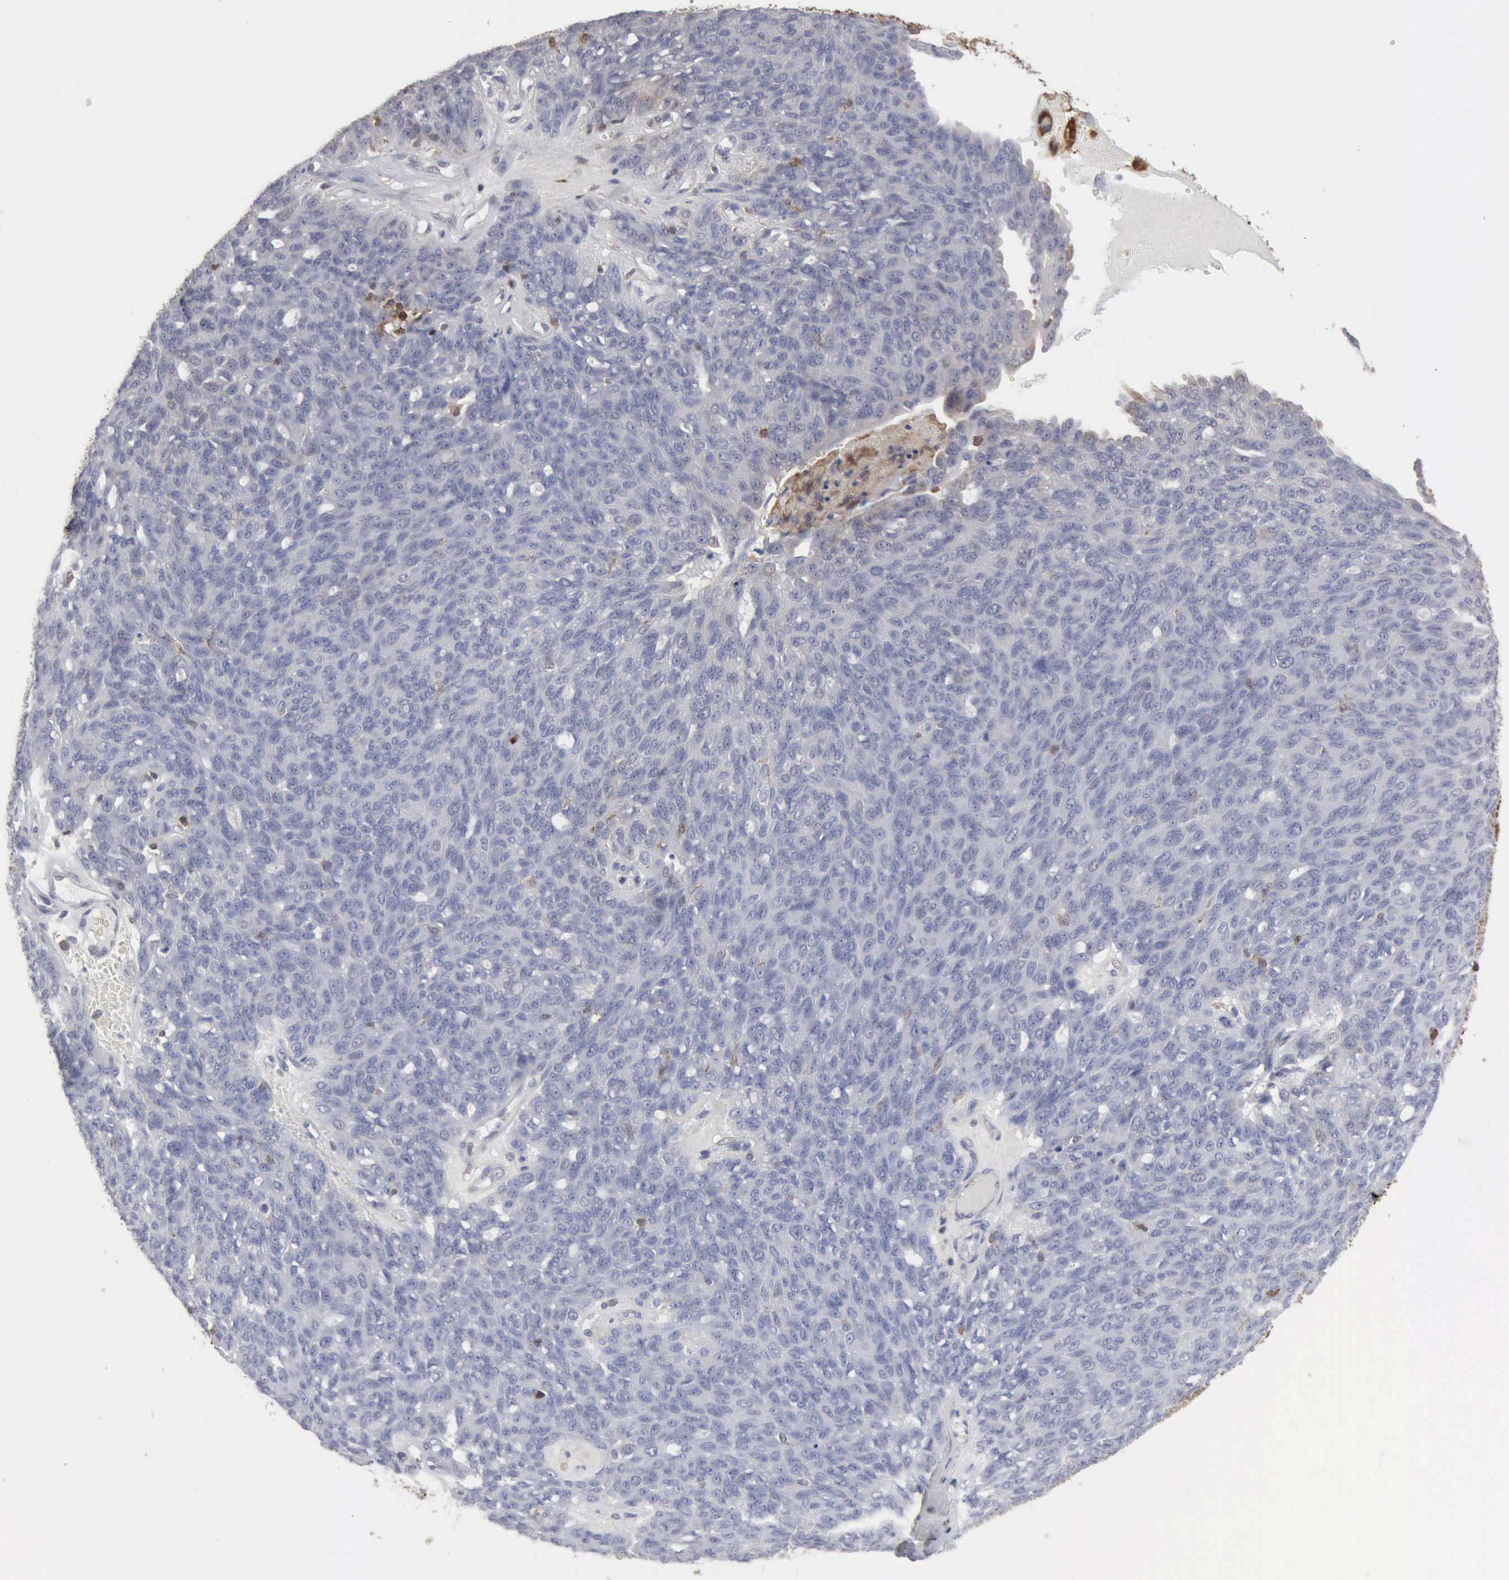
{"staining": {"intensity": "negative", "quantity": "none", "location": "none"}, "tissue": "ovarian cancer", "cell_type": "Tumor cells", "image_type": "cancer", "snomed": [{"axis": "morphology", "description": "Carcinoma, endometroid"}, {"axis": "topography", "description": "Ovary"}], "caption": "Tumor cells are negative for protein expression in human ovarian cancer (endometroid carcinoma). (DAB IHC visualized using brightfield microscopy, high magnification).", "gene": "STAT1", "patient": {"sex": "female", "age": 60}}